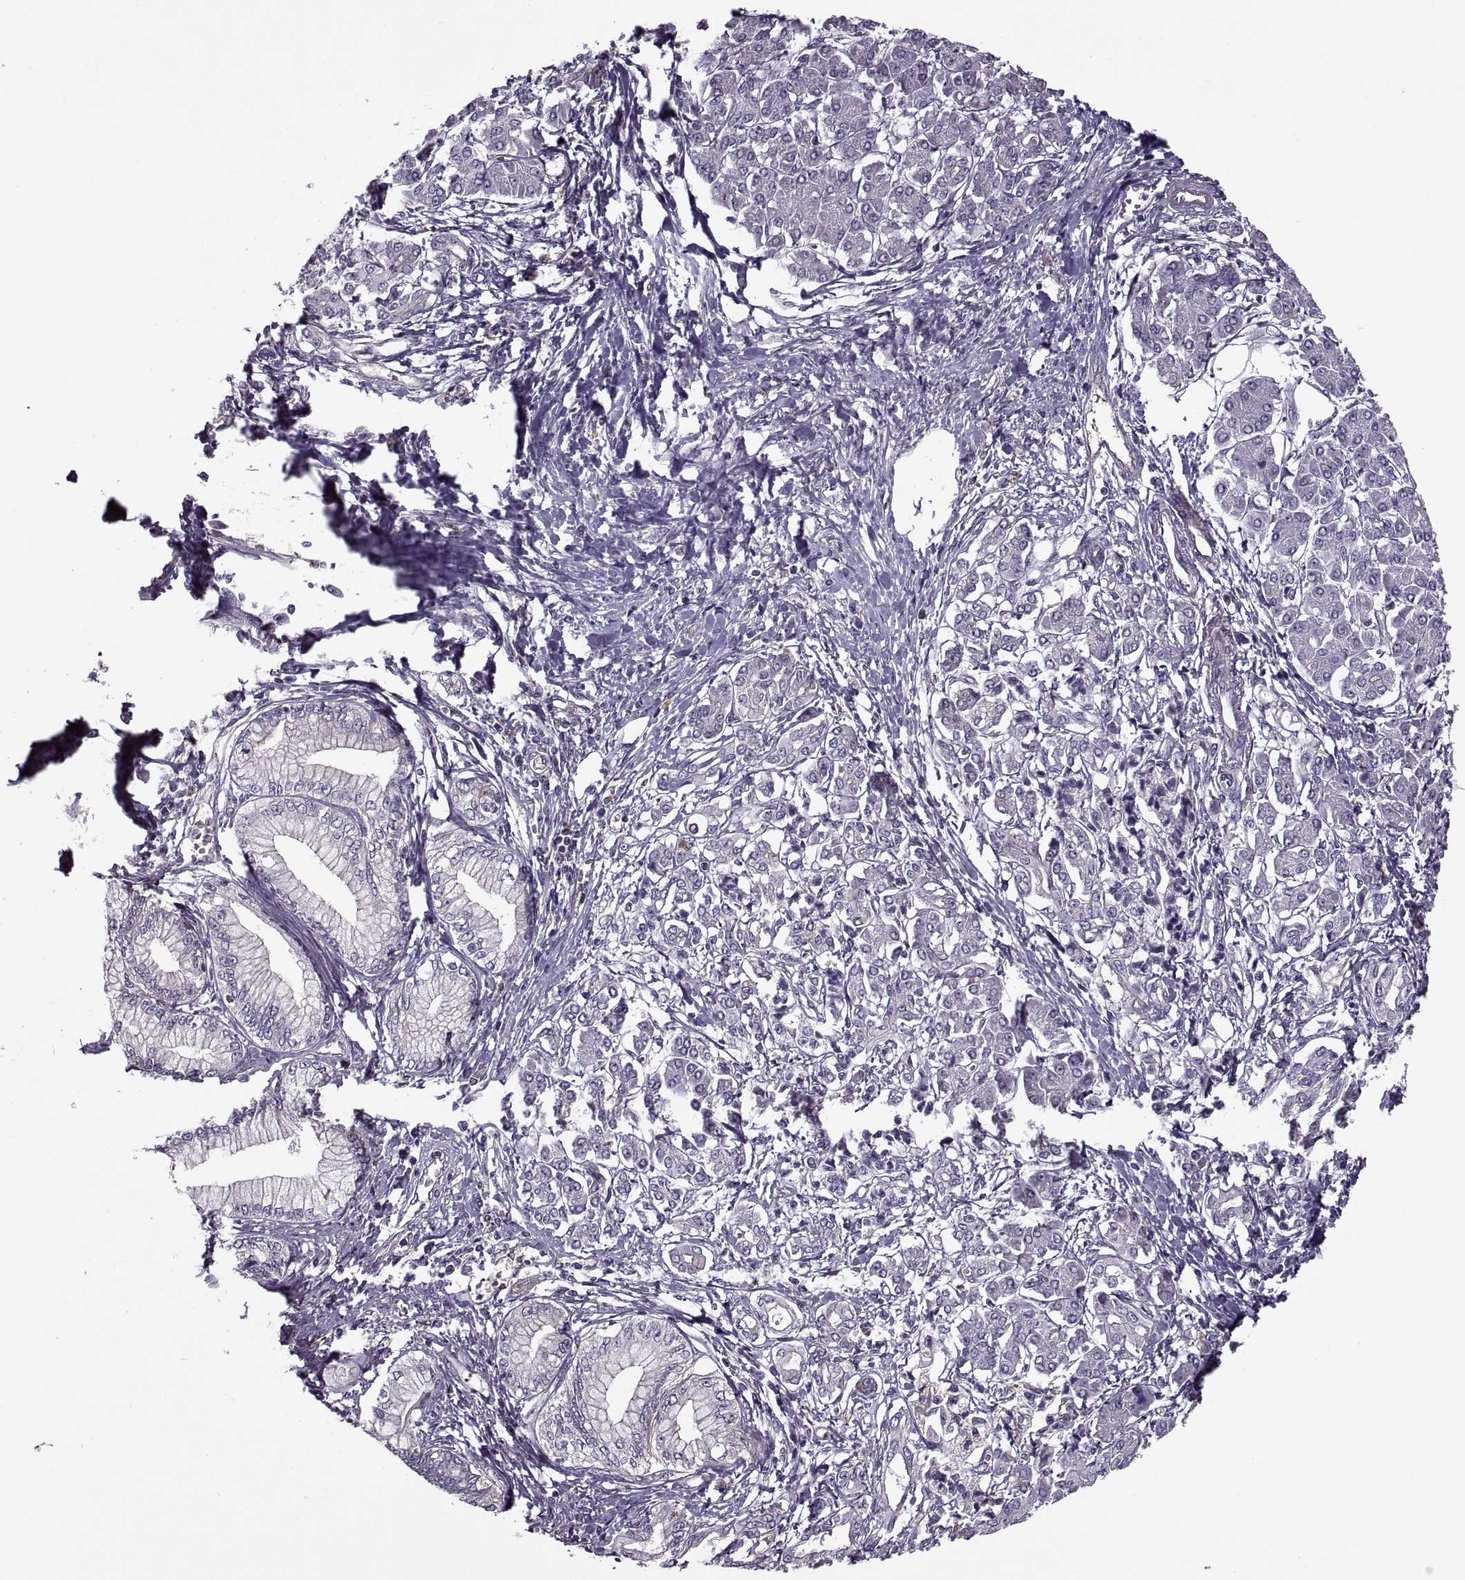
{"staining": {"intensity": "negative", "quantity": "none", "location": "none"}, "tissue": "pancreatic cancer", "cell_type": "Tumor cells", "image_type": "cancer", "snomed": [{"axis": "morphology", "description": "Adenocarcinoma, NOS"}, {"axis": "topography", "description": "Pancreas"}], "caption": "Micrograph shows no protein staining in tumor cells of pancreatic cancer (adenocarcinoma) tissue.", "gene": "SLC2A3", "patient": {"sex": "female", "age": 68}}